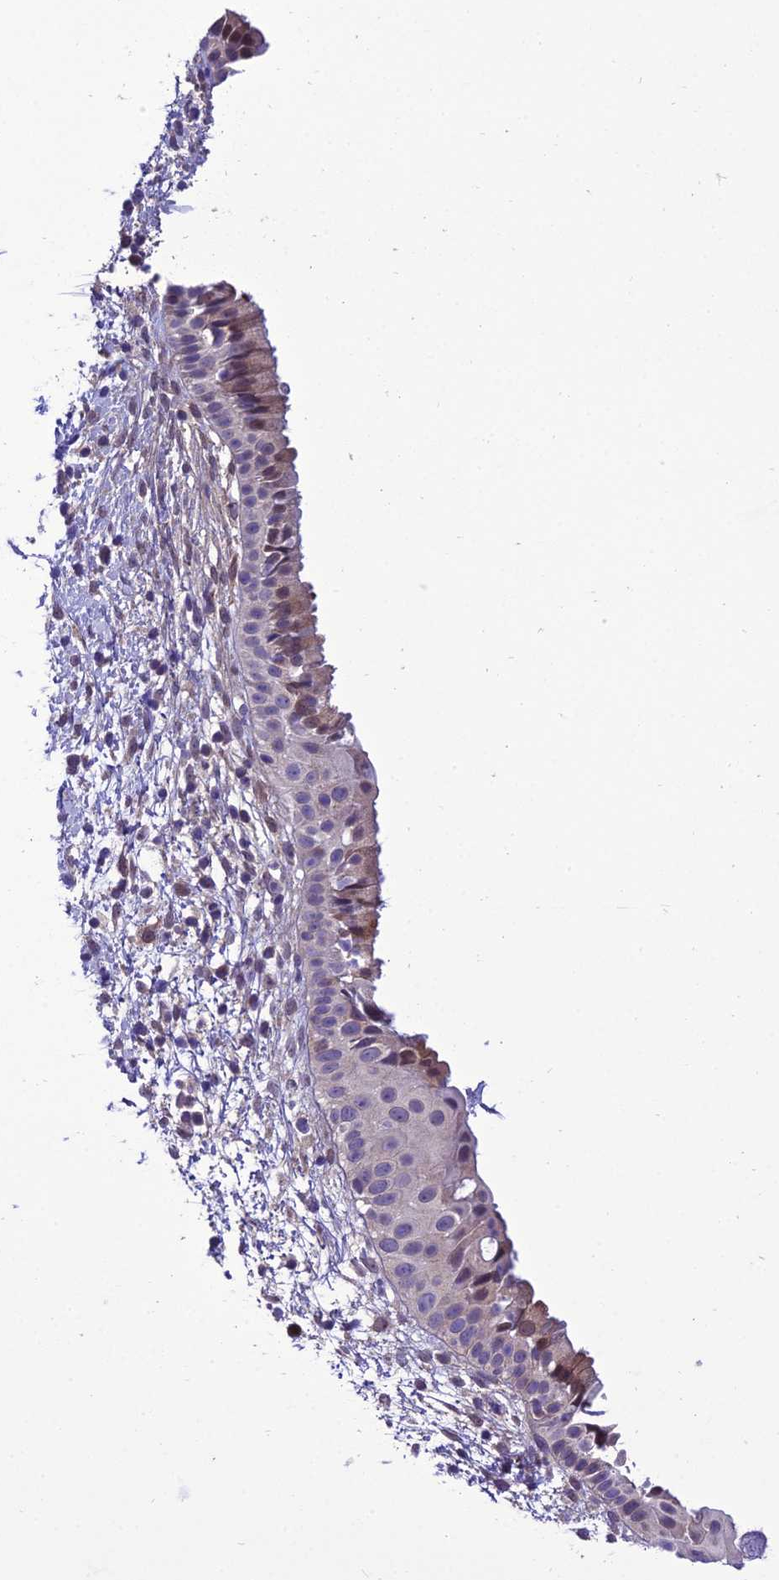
{"staining": {"intensity": "moderate", "quantity": "<25%", "location": "cytoplasmic/membranous"}, "tissue": "nasopharynx", "cell_type": "Respiratory epithelial cells", "image_type": "normal", "snomed": [{"axis": "morphology", "description": "Normal tissue, NOS"}, {"axis": "topography", "description": "Nasopharynx"}], "caption": "The photomicrograph demonstrates immunohistochemical staining of benign nasopharynx. There is moderate cytoplasmic/membranous positivity is present in about <25% of respiratory epithelial cells.", "gene": "BORCS6", "patient": {"sex": "male", "age": 22}}